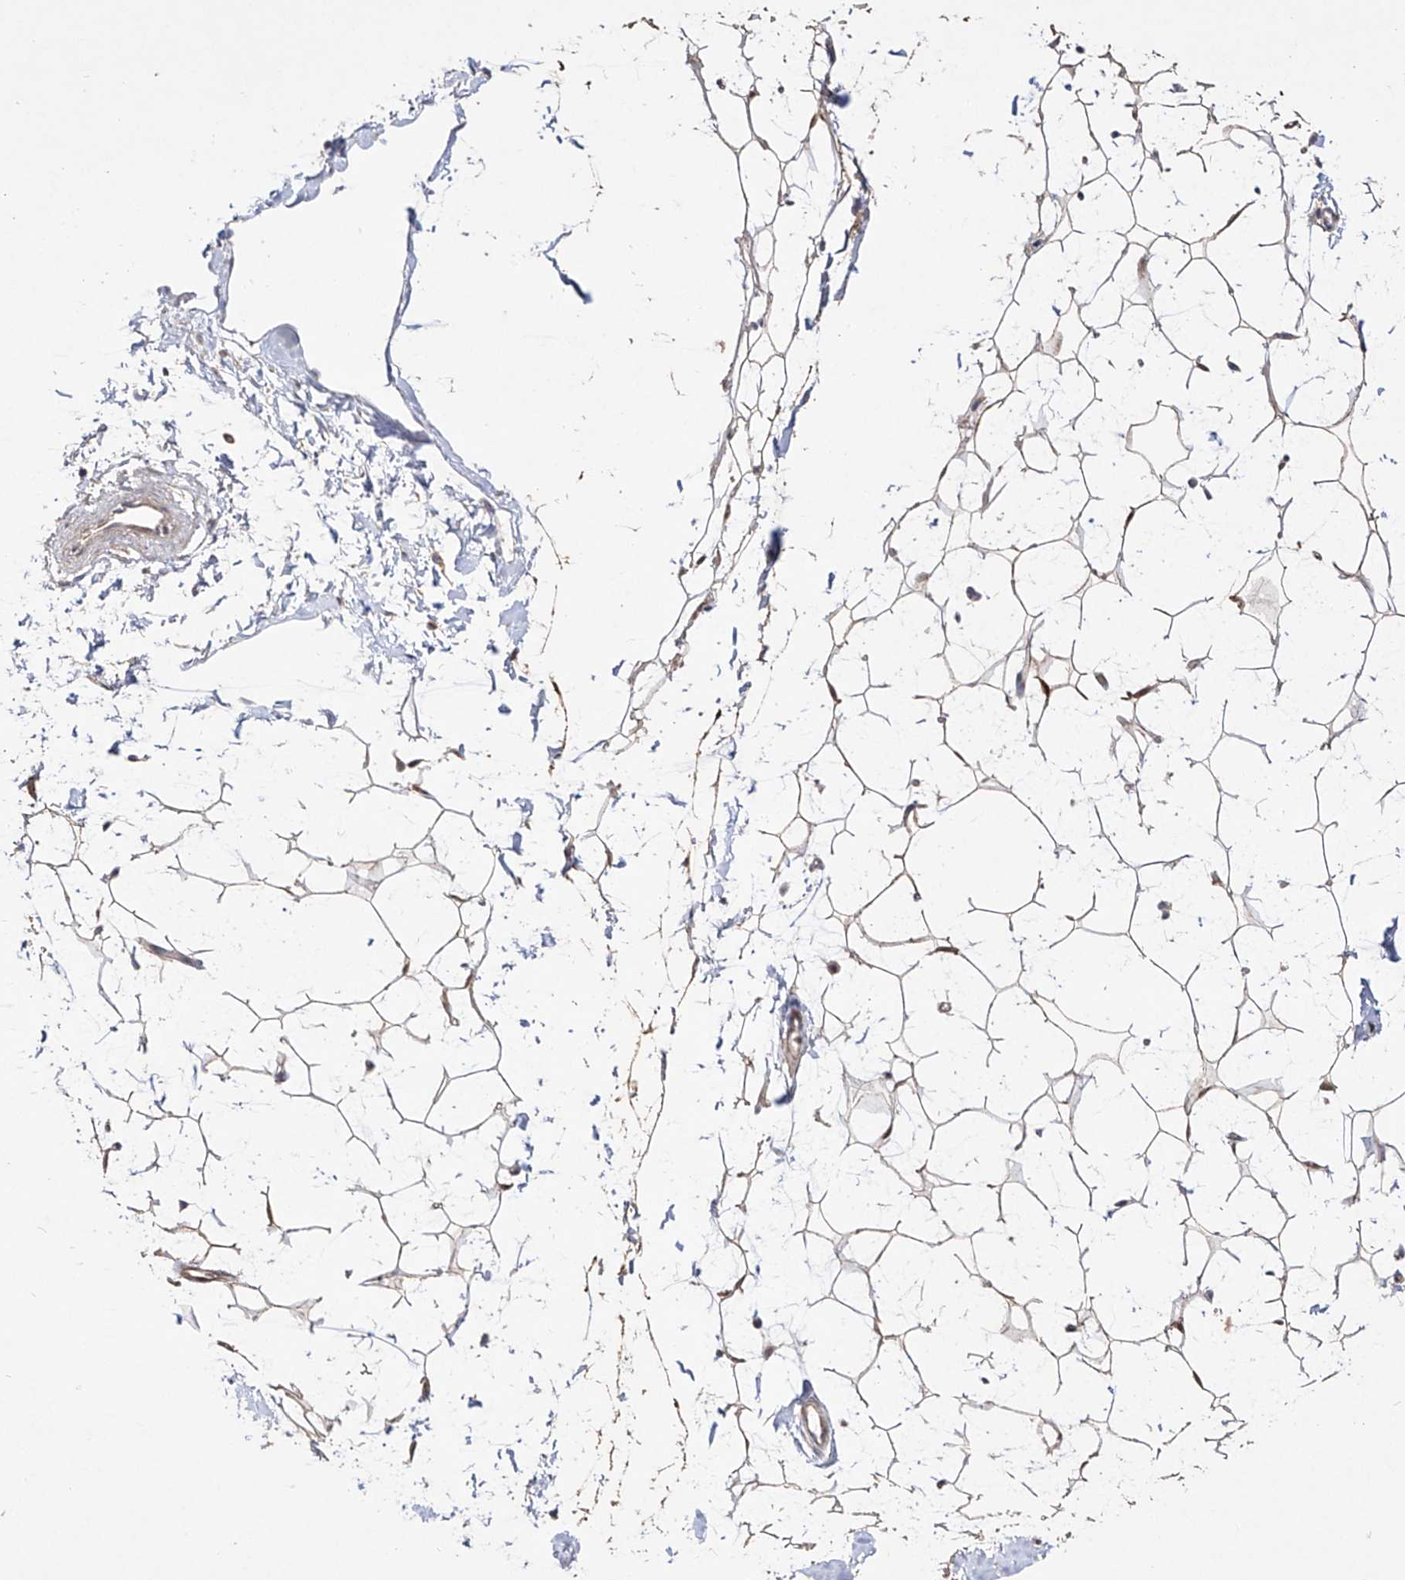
{"staining": {"intensity": "weak", "quantity": ">75%", "location": "cytoplasmic/membranous"}, "tissue": "adipose tissue", "cell_type": "Adipocytes", "image_type": "normal", "snomed": [{"axis": "morphology", "description": "Normal tissue, NOS"}, {"axis": "topography", "description": "Breast"}], "caption": "Normal adipose tissue exhibits weak cytoplasmic/membranous expression in approximately >75% of adipocytes Using DAB (3,3'-diaminobenzidine) (brown) and hematoxylin (blue) stains, captured at high magnification using brightfield microscopy..", "gene": "YKT6", "patient": {"sex": "female", "age": 23}}